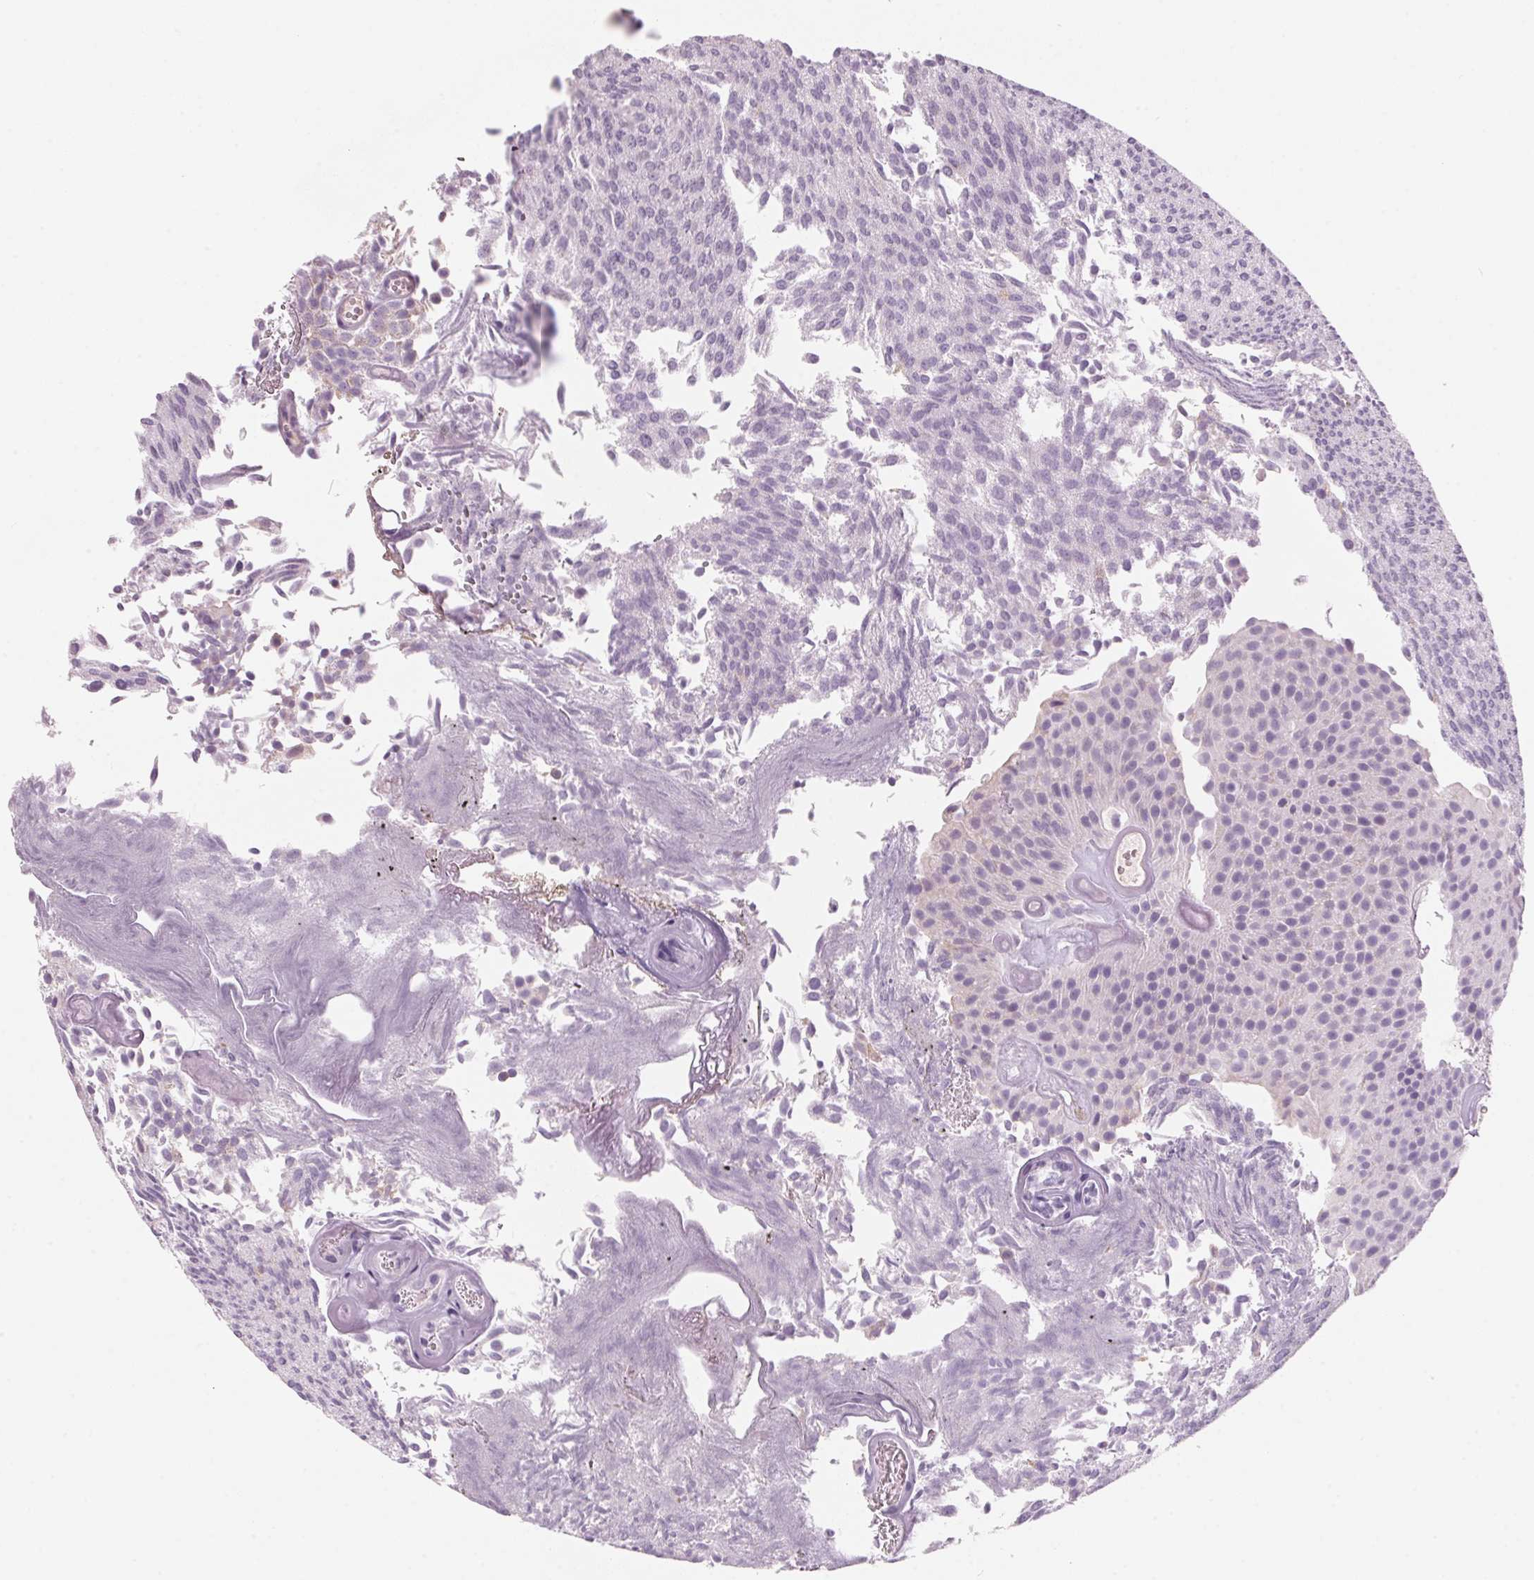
{"staining": {"intensity": "negative", "quantity": "none", "location": "none"}, "tissue": "urothelial cancer", "cell_type": "Tumor cells", "image_type": "cancer", "snomed": [{"axis": "morphology", "description": "Urothelial carcinoma, Low grade"}, {"axis": "topography", "description": "Urinary bladder"}], "caption": "Micrograph shows no protein expression in tumor cells of urothelial cancer tissue.", "gene": "ADAM20", "patient": {"sex": "male", "age": 82}}